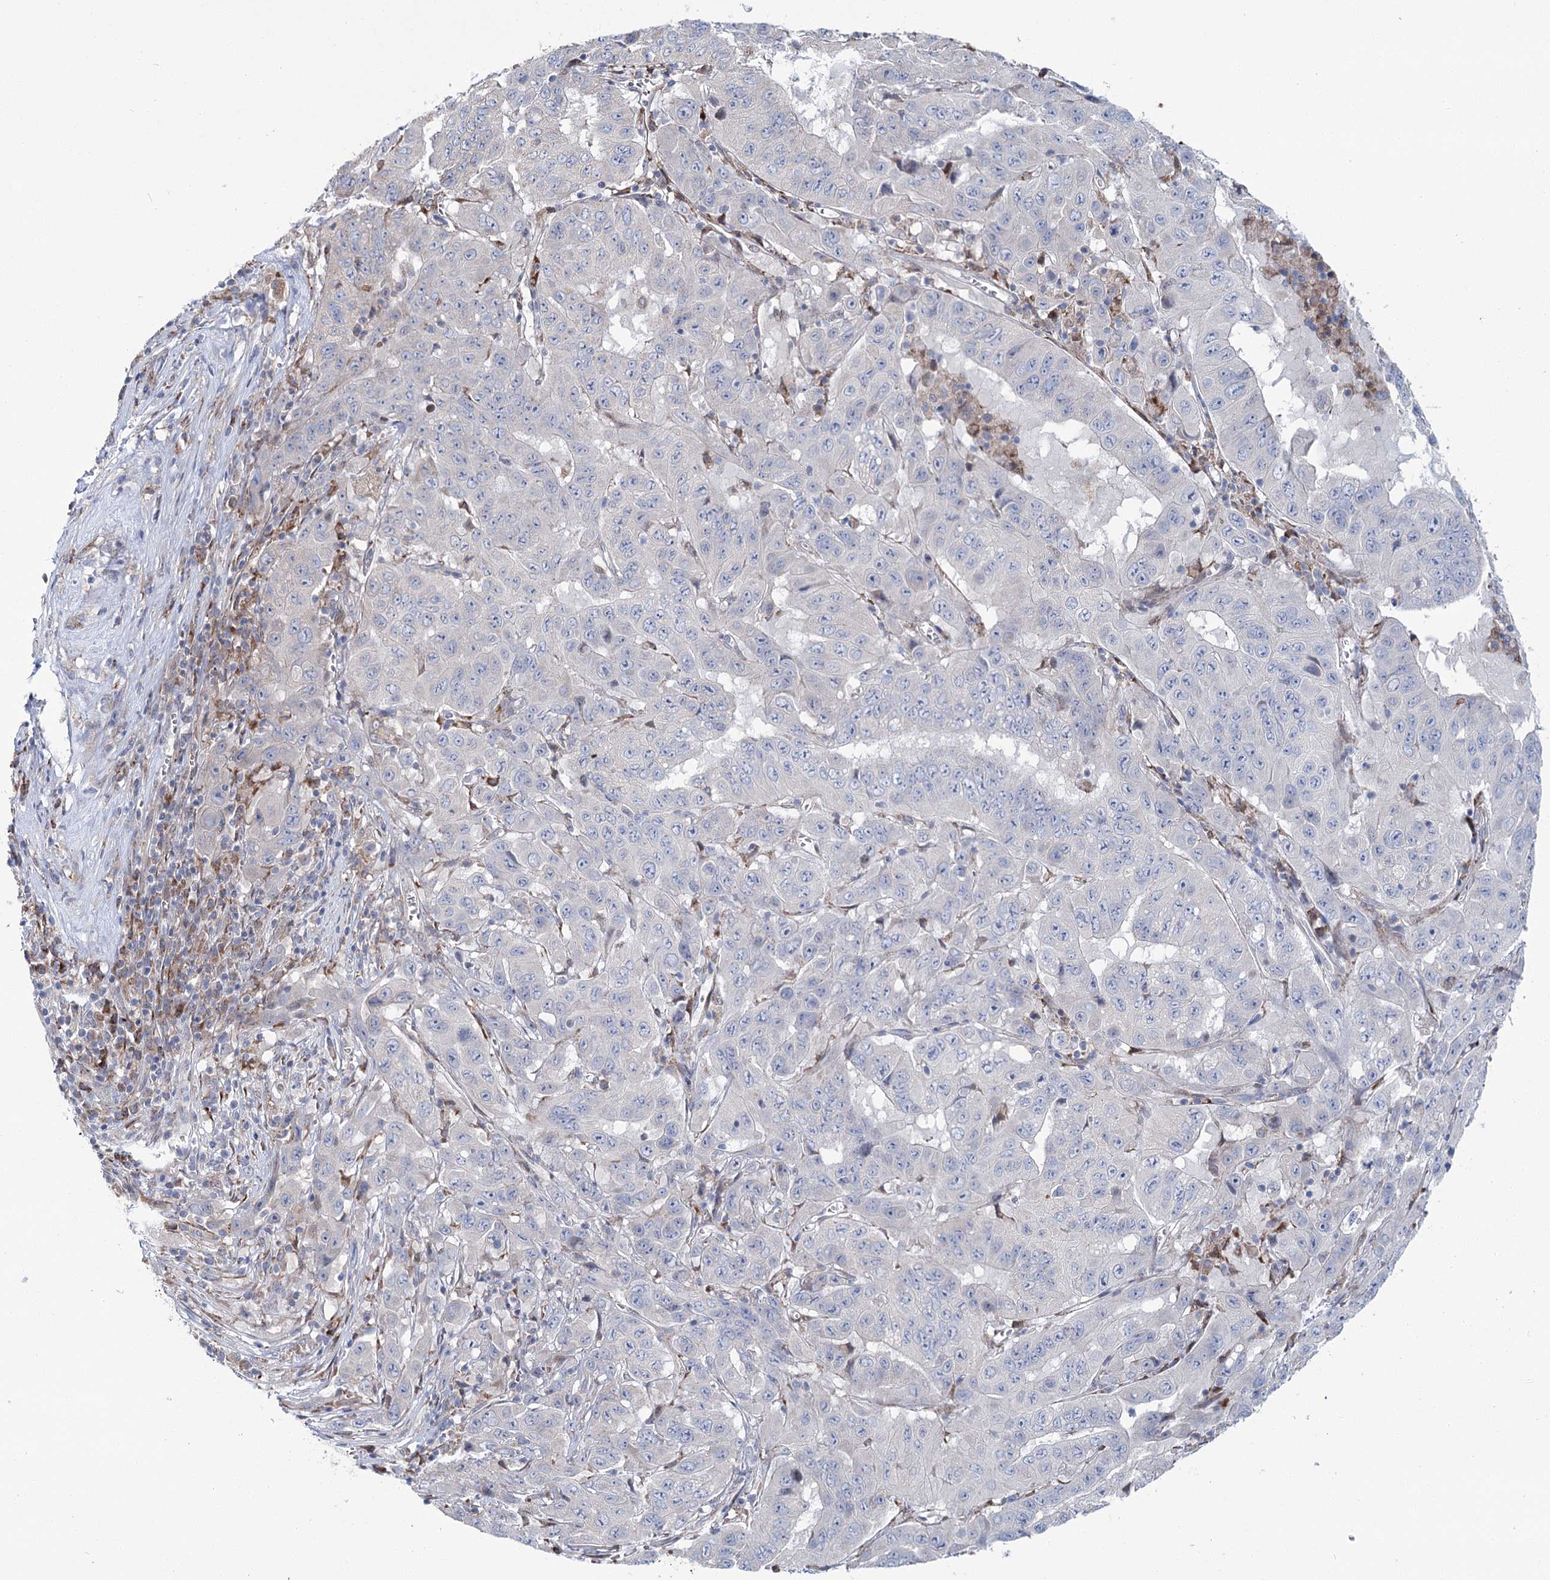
{"staining": {"intensity": "negative", "quantity": "none", "location": "none"}, "tissue": "pancreatic cancer", "cell_type": "Tumor cells", "image_type": "cancer", "snomed": [{"axis": "morphology", "description": "Adenocarcinoma, NOS"}, {"axis": "topography", "description": "Pancreas"}], "caption": "Immunohistochemical staining of human adenocarcinoma (pancreatic) displays no significant expression in tumor cells.", "gene": "CPLANE1", "patient": {"sex": "male", "age": 63}}